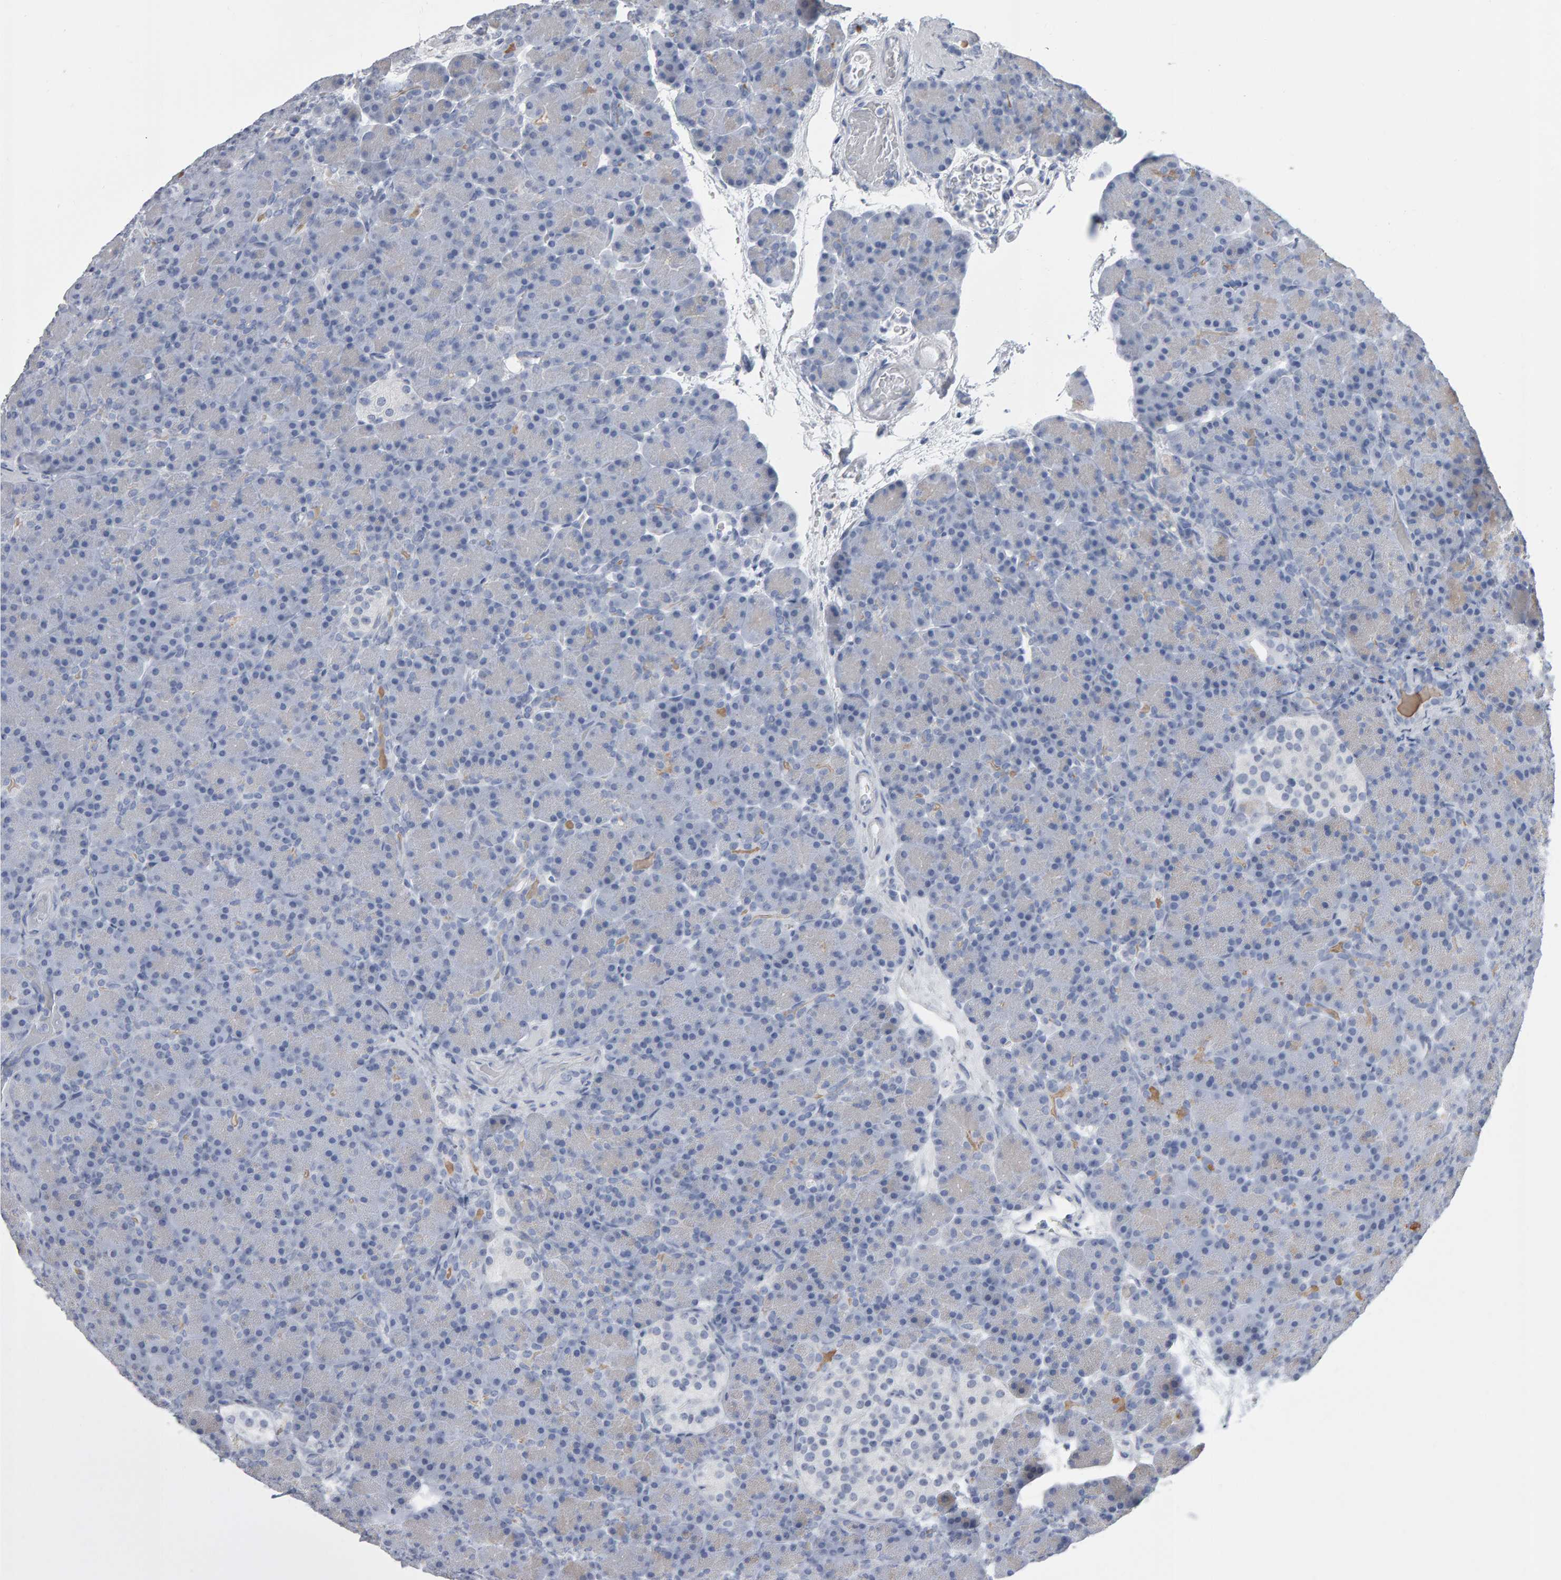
{"staining": {"intensity": "negative", "quantity": "none", "location": "none"}, "tissue": "pancreas", "cell_type": "Exocrine glandular cells", "image_type": "normal", "snomed": [{"axis": "morphology", "description": "Normal tissue, NOS"}, {"axis": "topography", "description": "Pancreas"}], "caption": "This is a micrograph of IHC staining of normal pancreas, which shows no expression in exocrine glandular cells.", "gene": "NCDN", "patient": {"sex": "female", "age": 43}}